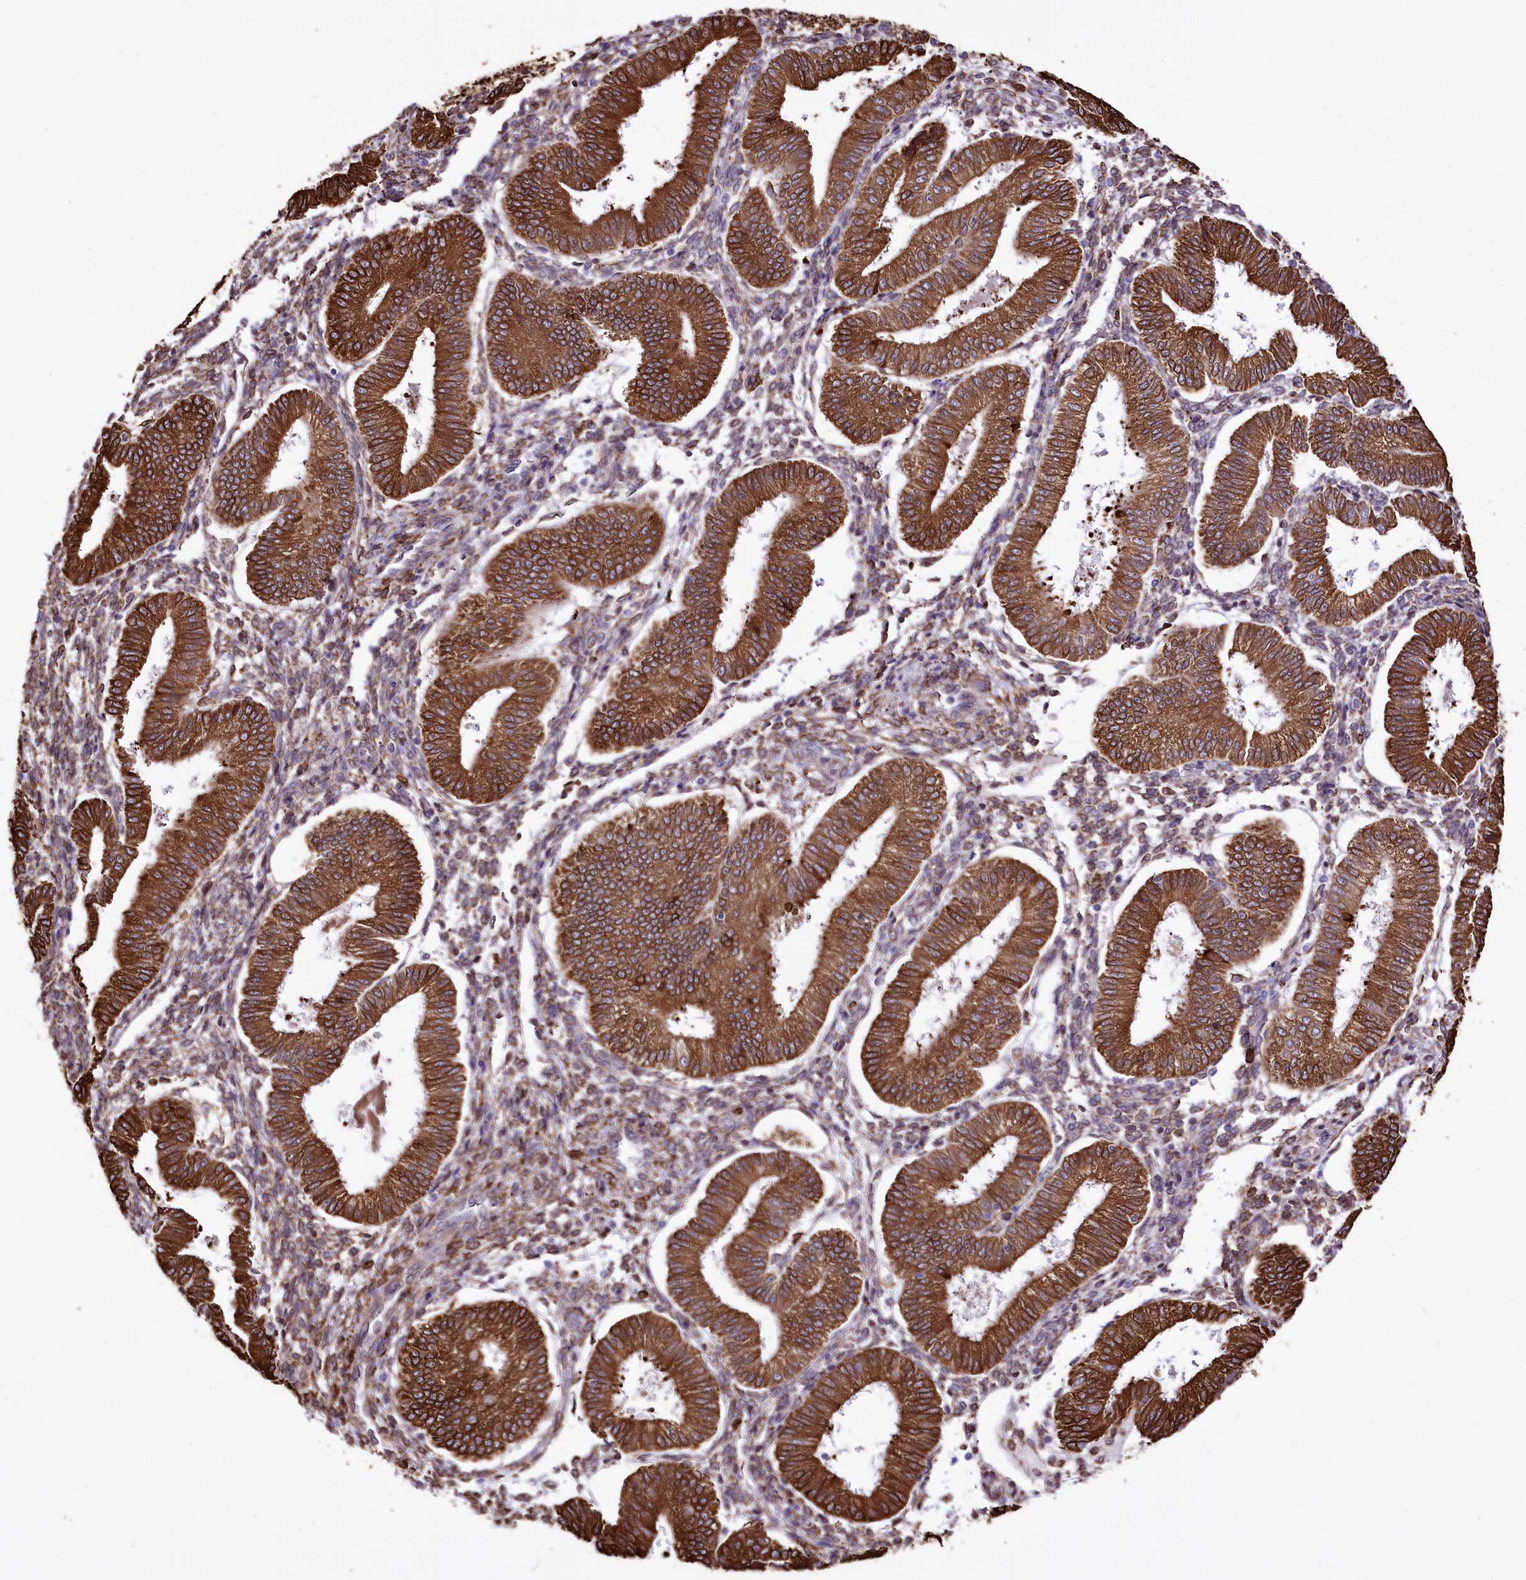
{"staining": {"intensity": "moderate", "quantity": ">75%", "location": "cytoplasmic/membranous"}, "tissue": "endometrium", "cell_type": "Cells in endometrial stroma", "image_type": "normal", "snomed": [{"axis": "morphology", "description": "Normal tissue, NOS"}, {"axis": "topography", "description": "Endometrium"}], "caption": "IHC image of unremarkable endometrium: human endometrium stained using immunohistochemistry (IHC) demonstrates medium levels of moderate protein expression localized specifically in the cytoplasmic/membranous of cells in endometrial stroma, appearing as a cytoplasmic/membranous brown color.", "gene": "WWC1", "patient": {"sex": "female", "age": 39}}